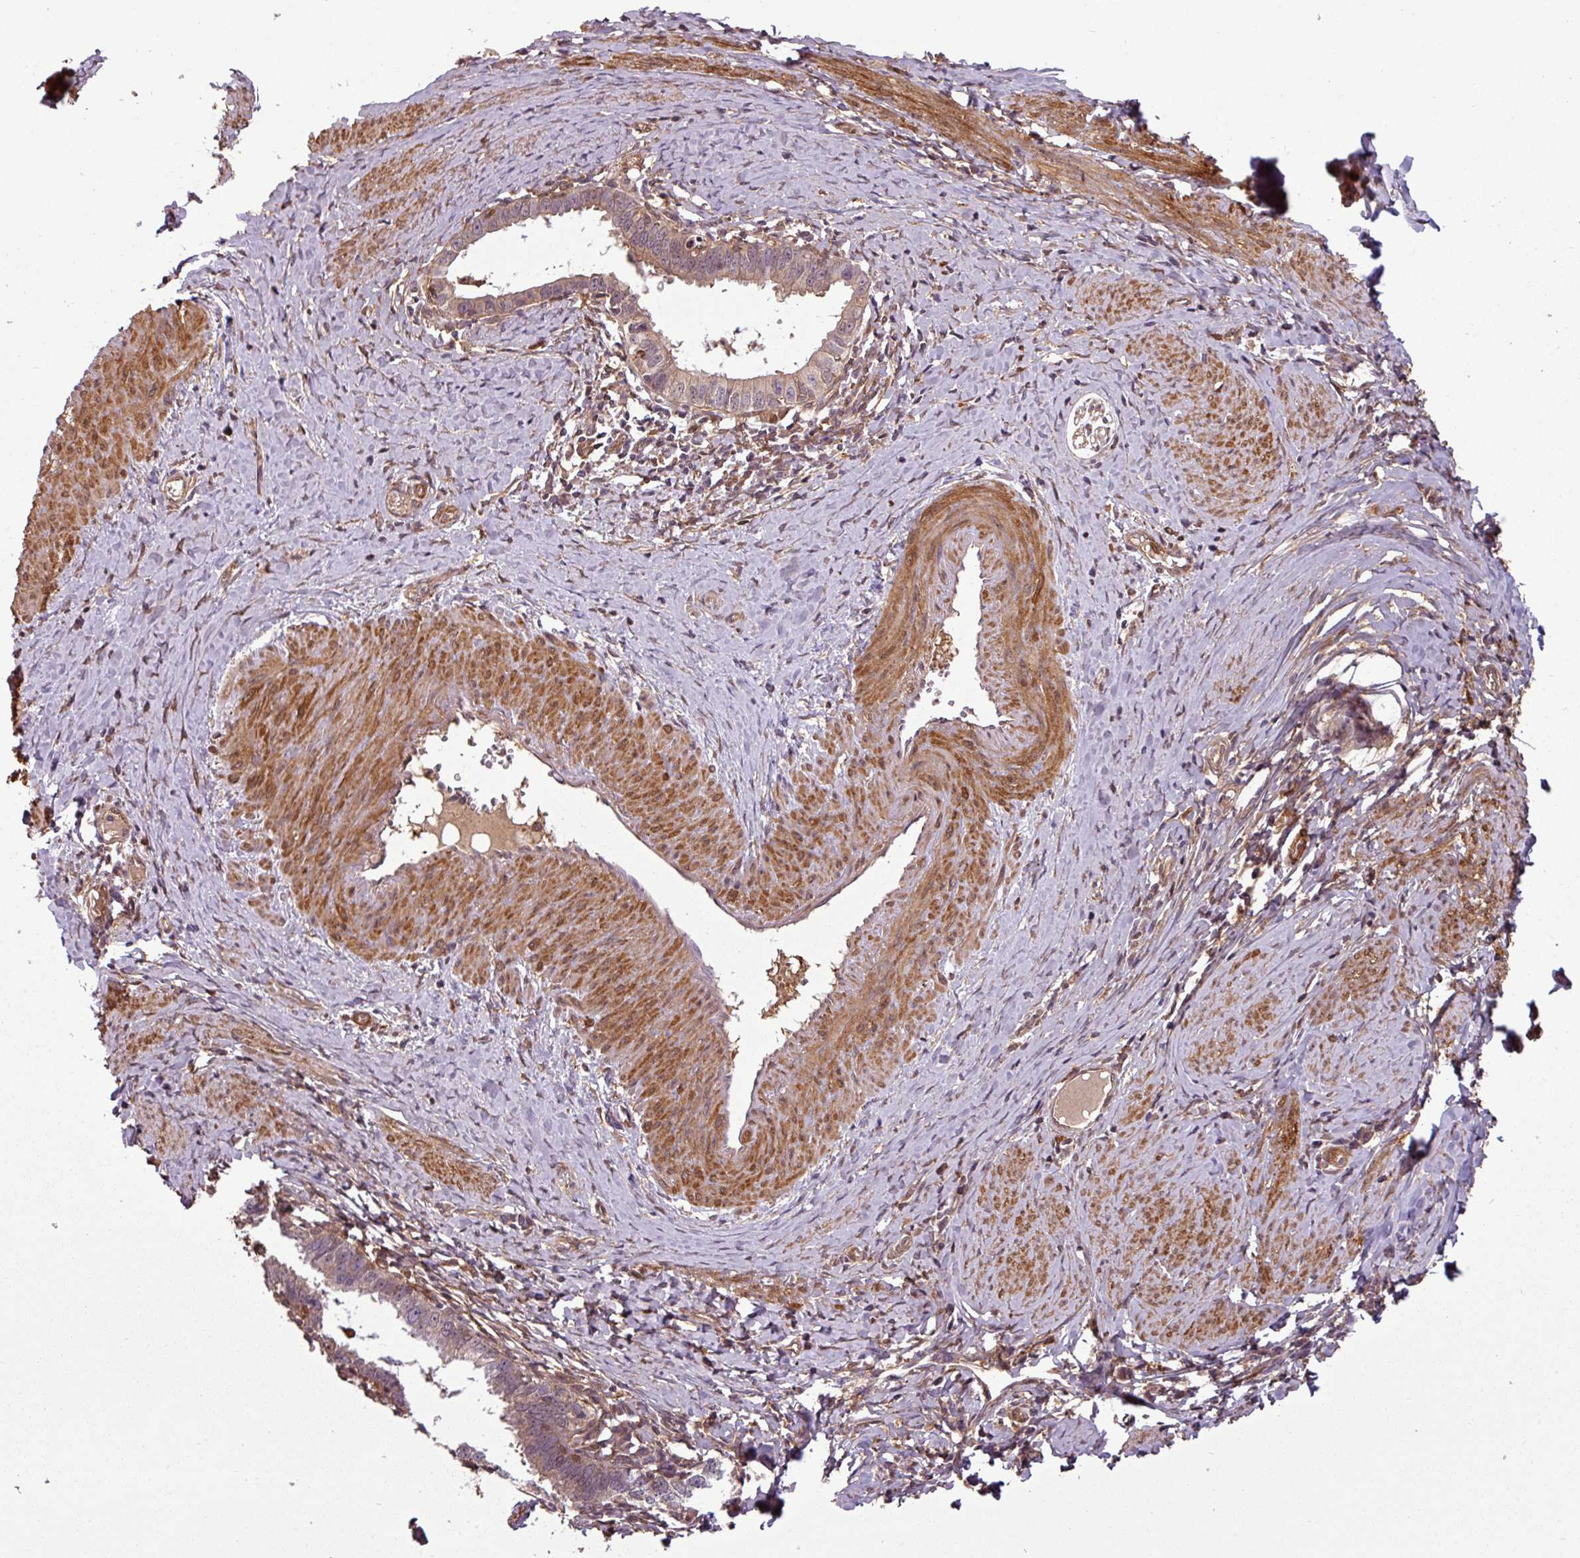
{"staining": {"intensity": "weak", "quantity": ">75%", "location": "cytoplasmic/membranous"}, "tissue": "cervical cancer", "cell_type": "Tumor cells", "image_type": "cancer", "snomed": [{"axis": "morphology", "description": "Adenocarcinoma, NOS"}, {"axis": "topography", "description": "Cervix"}], "caption": "A brown stain labels weak cytoplasmic/membranous expression of a protein in cervical adenocarcinoma tumor cells. (IHC, brightfield microscopy, high magnification).", "gene": "SH3BGRL", "patient": {"sex": "female", "age": 36}}